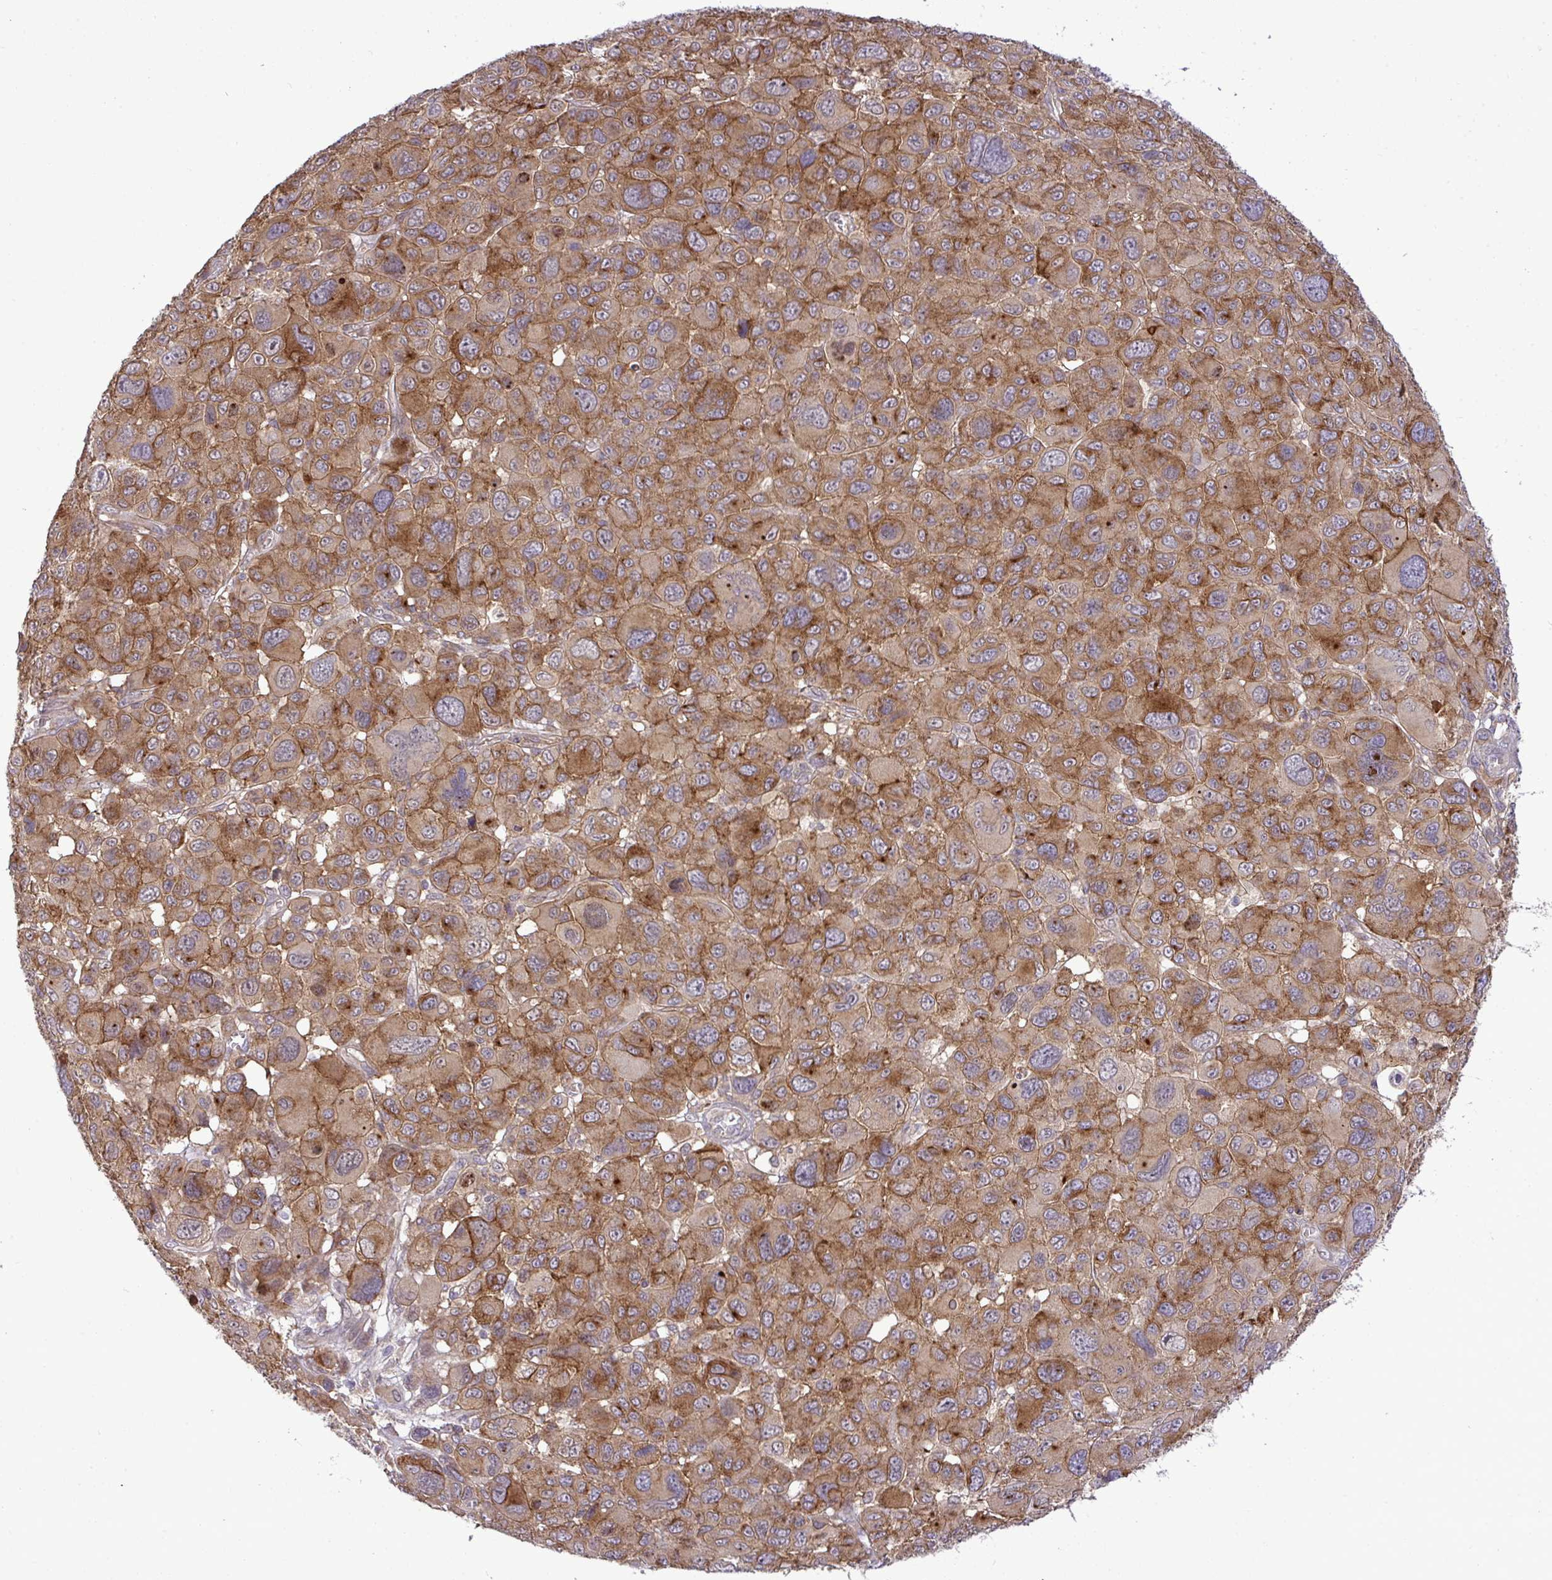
{"staining": {"intensity": "moderate", "quantity": "25%-75%", "location": "cytoplasmic/membranous"}, "tissue": "melanoma", "cell_type": "Tumor cells", "image_type": "cancer", "snomed": [{"axis": "morphology", "description": "Malignant melanoma, NOS"}, {"axis": "topography", "description": "Skin"}], "caption": "Moderate cytoplasmic/membranous staining is identified in about 25%-75% of tumor cells in melanoma.", "gene": "SLC9A6", "patient": {"sex": "female", "age": 66}}